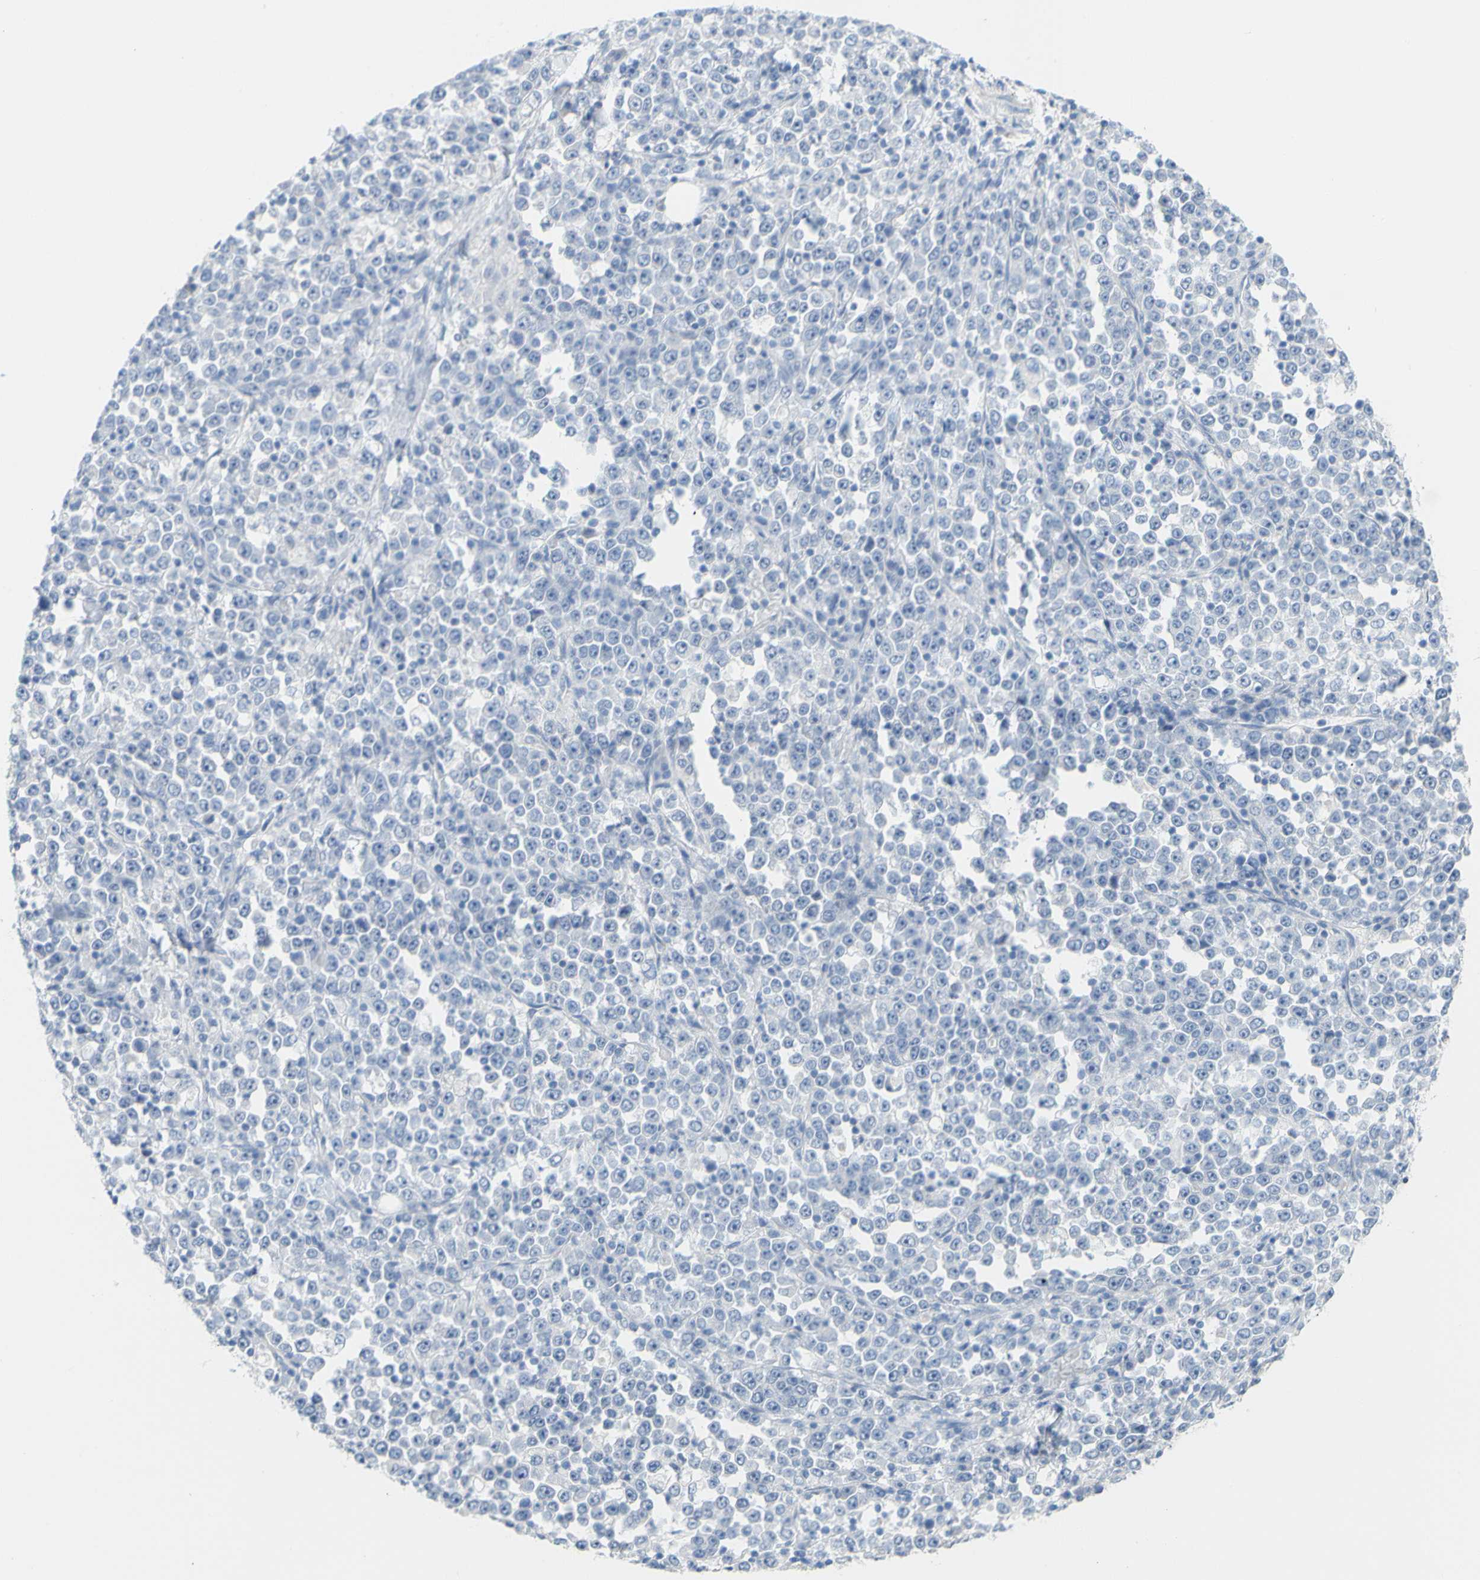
{"staining": {"intensity": "negative", "quantity": "none", "location": "none"}, "tissue": "stomach cancer", "cell_type": "Tumor cells", "image_type": "cancer", "snomed": [{"axis": "morphology", "description": "Normal tissue, NOS"}, {"axis": "morphology", "description": "Adenocarcinoma, NOS"}, {"axis": "topography", "description": "Stomach, upper"}, {"axis": "topography", "description": "Stomach"}], "caption": "The micrograph exhibits no significant staining in tumor cells of stomach cancer (adenocarcinoma).", "gene": "OPN1SW", "patient": {"sex": "male", "age": 59}}